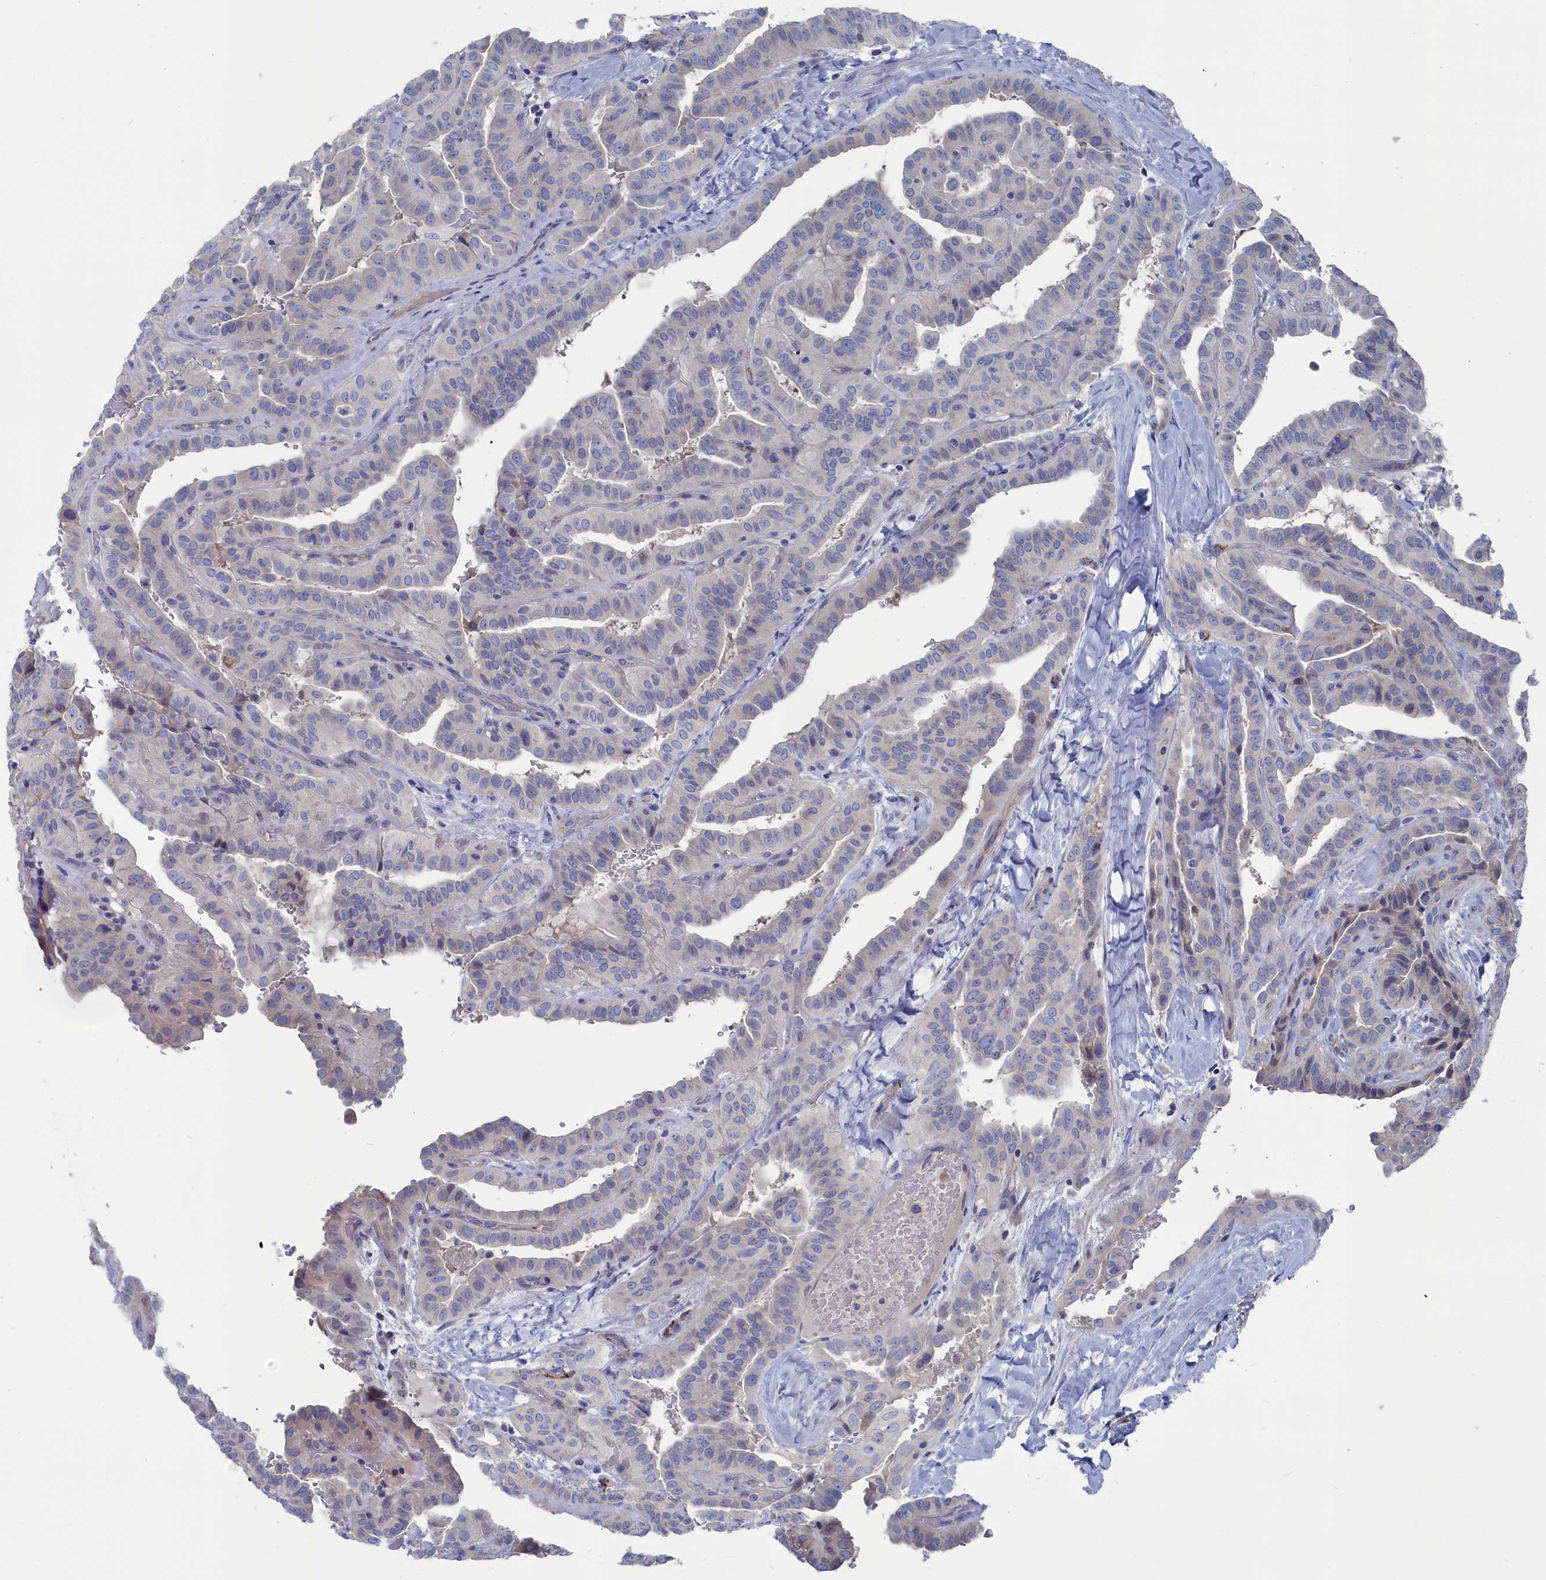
{"staining": {"intensity": "negative", "quantity": "none", "location": "none"}, "tissue": "thyroid cancer", "cell_type": "Tumor cells", "image_type": "cancer", "snomed": [{"axis": "morphology", "description": "Papillary adenocarcinoma, NOS"}, {"axis": "topography", "description": "Thyroid gland"}], "caption": "Immunohistochemical staining of papillary adenocarcinoma (thyroid) demonstrates no significant staining in tumor cells.", "gene": "CEND1", "patient": {"sex": "male", "age": 77}}